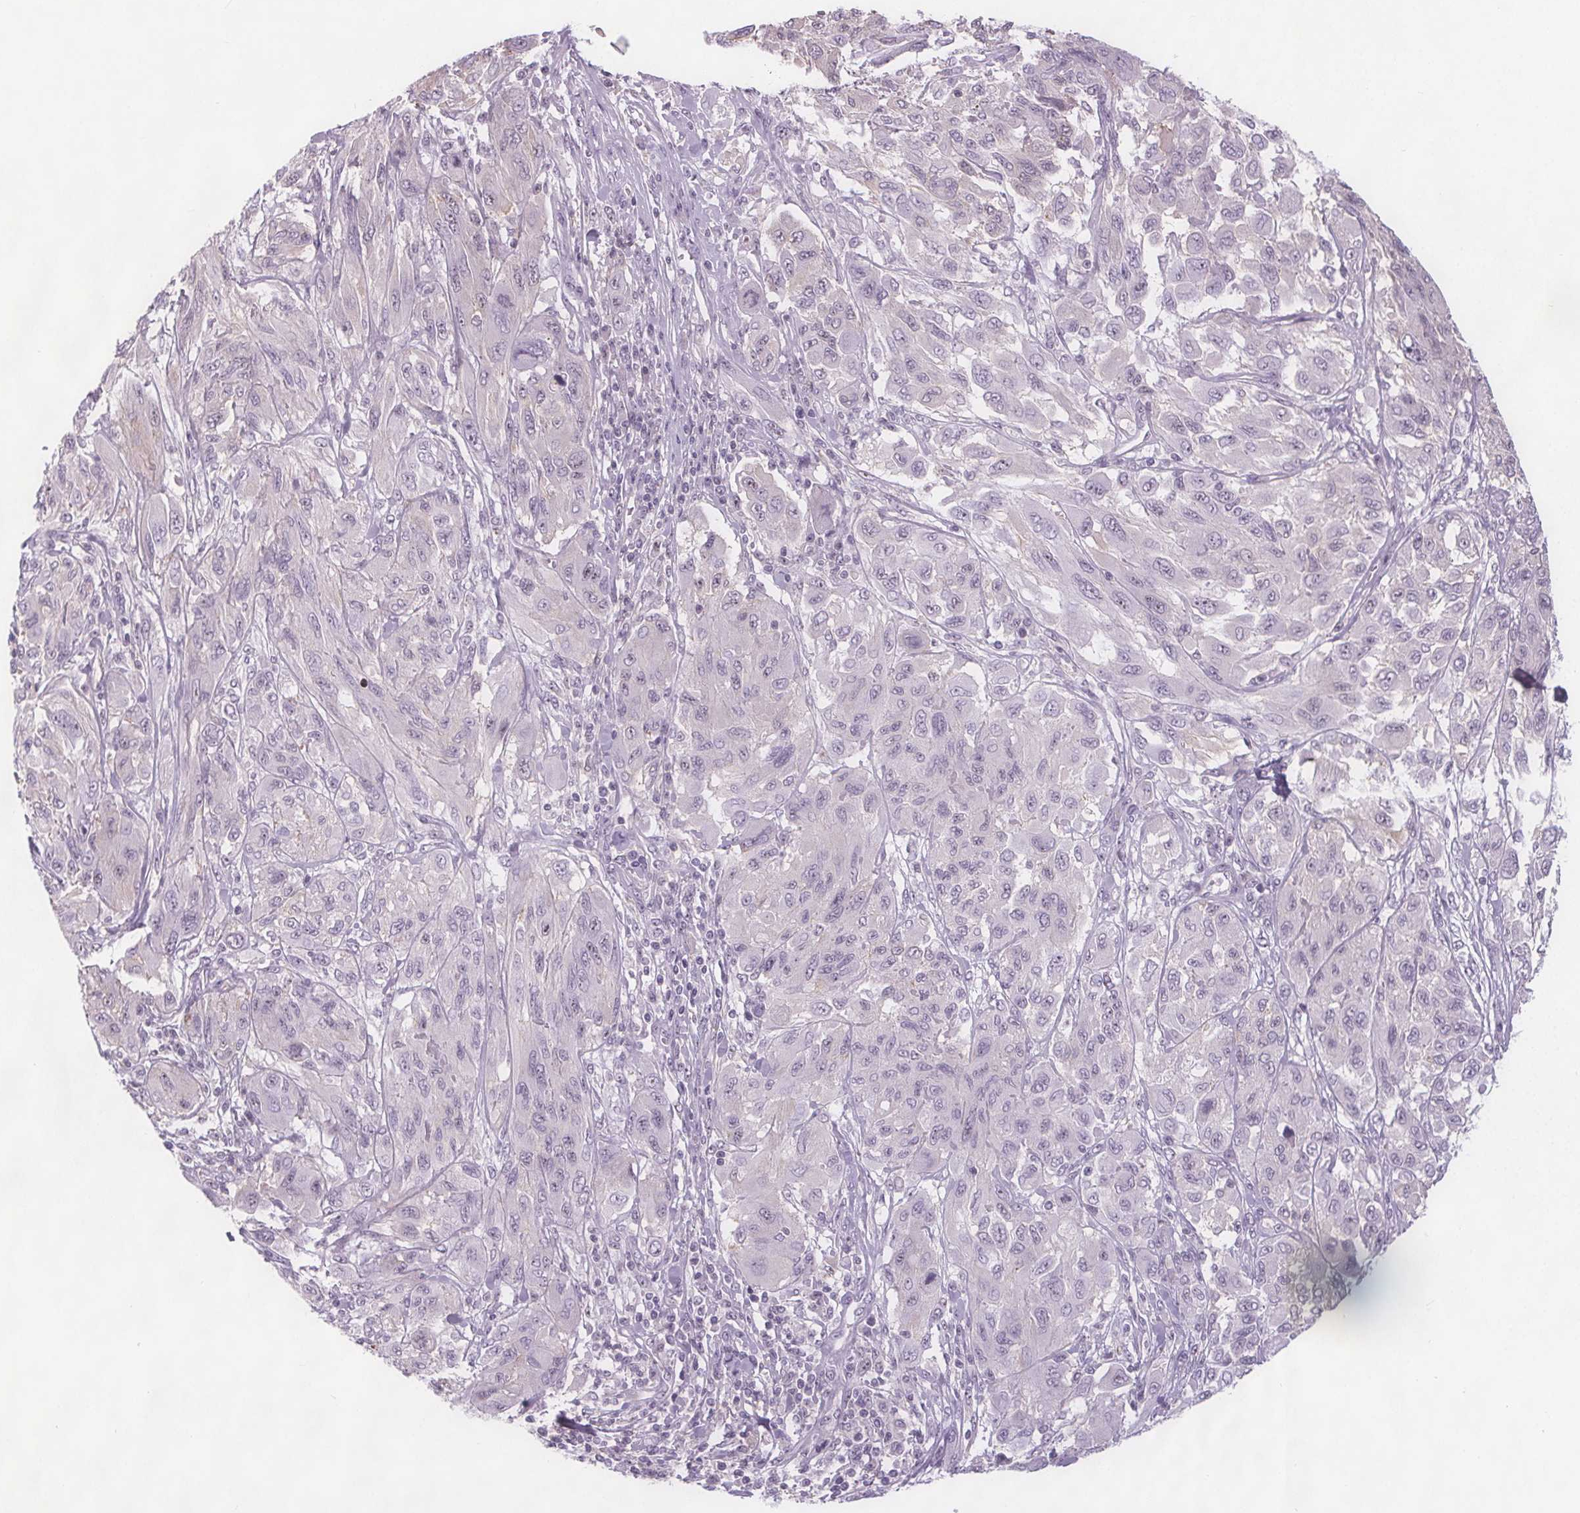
{"staining": {"intensity": "negative", "quantity": "none", "location": "none"}, "tissue": "melanoma", "cell_type": "Tumor cells", "image_type": "cancer", "snomed": [{"axis": "morphology", "description": "Malignant melanoma, NOS"}, {"axis": "topography", "description": "Skin"}], "caption": "Tumor cells show no significant protein staining in melanoma.", "gene": "NOLC1", "patient": {"sex": "female", "age": 91}}